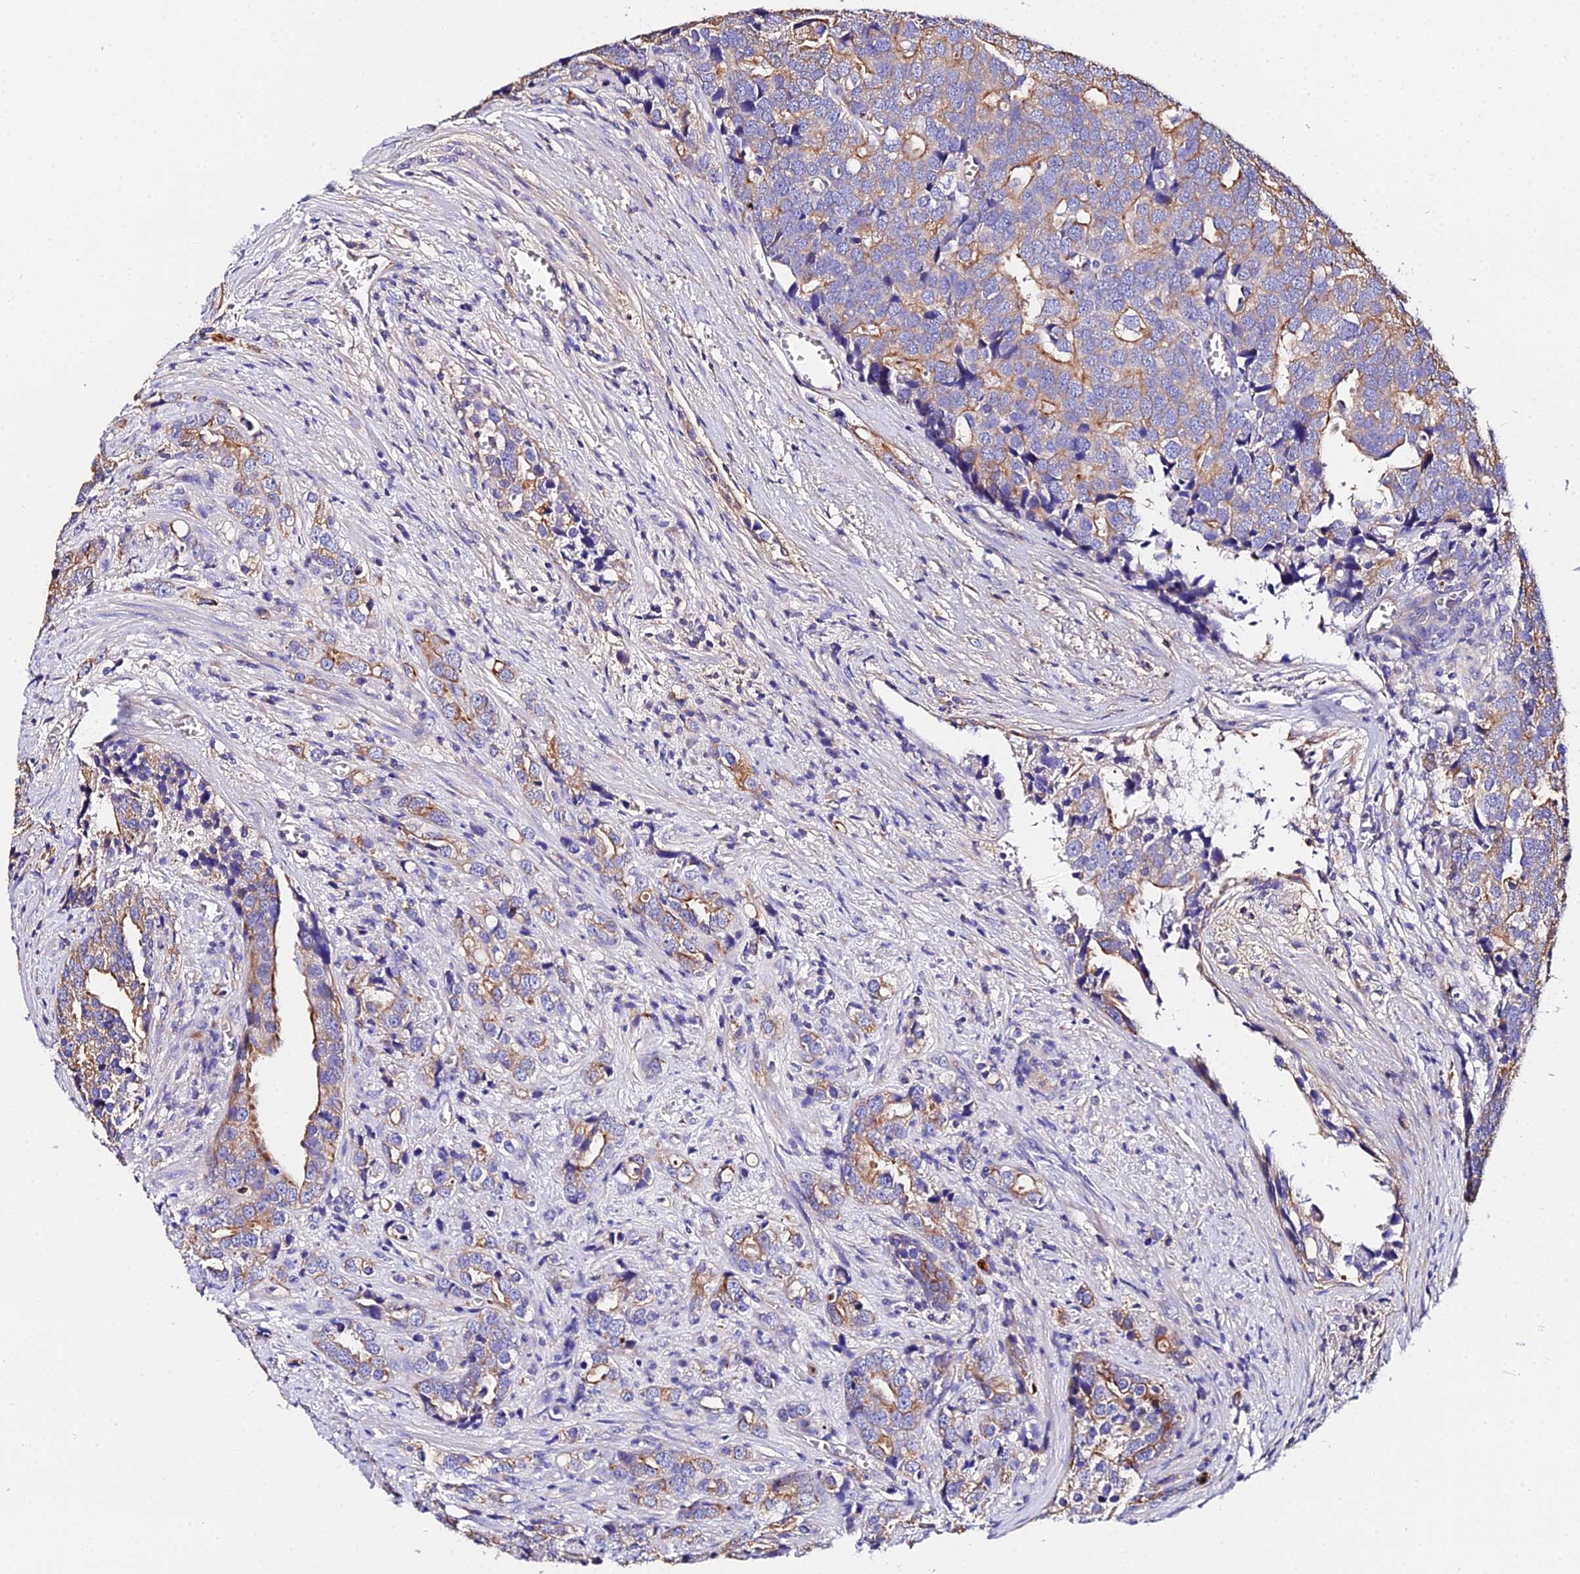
{"staining": {"intensity": "moderate", "quantity": "25%-75%", "location": "cytoplasmic/membranous"}, "tissue": "prostate cancer", "cell_type": "Tumor cells", "image_type": "cancer", "snomed": [{"axis": "morphology", "description": "Adenocarcinoma, High grade"}, {"axis": "topography", "description": "Prostate"}], "caption": "High-grade adenocarcinoma (prostate) was stained to show a protein in brown. There is medium levels of moderate cytoplasmic/membranous positivity in about 25%-75% of tumor cells.", "gene": "DAW1", "patient": {"sex": "male", "age": 71}}